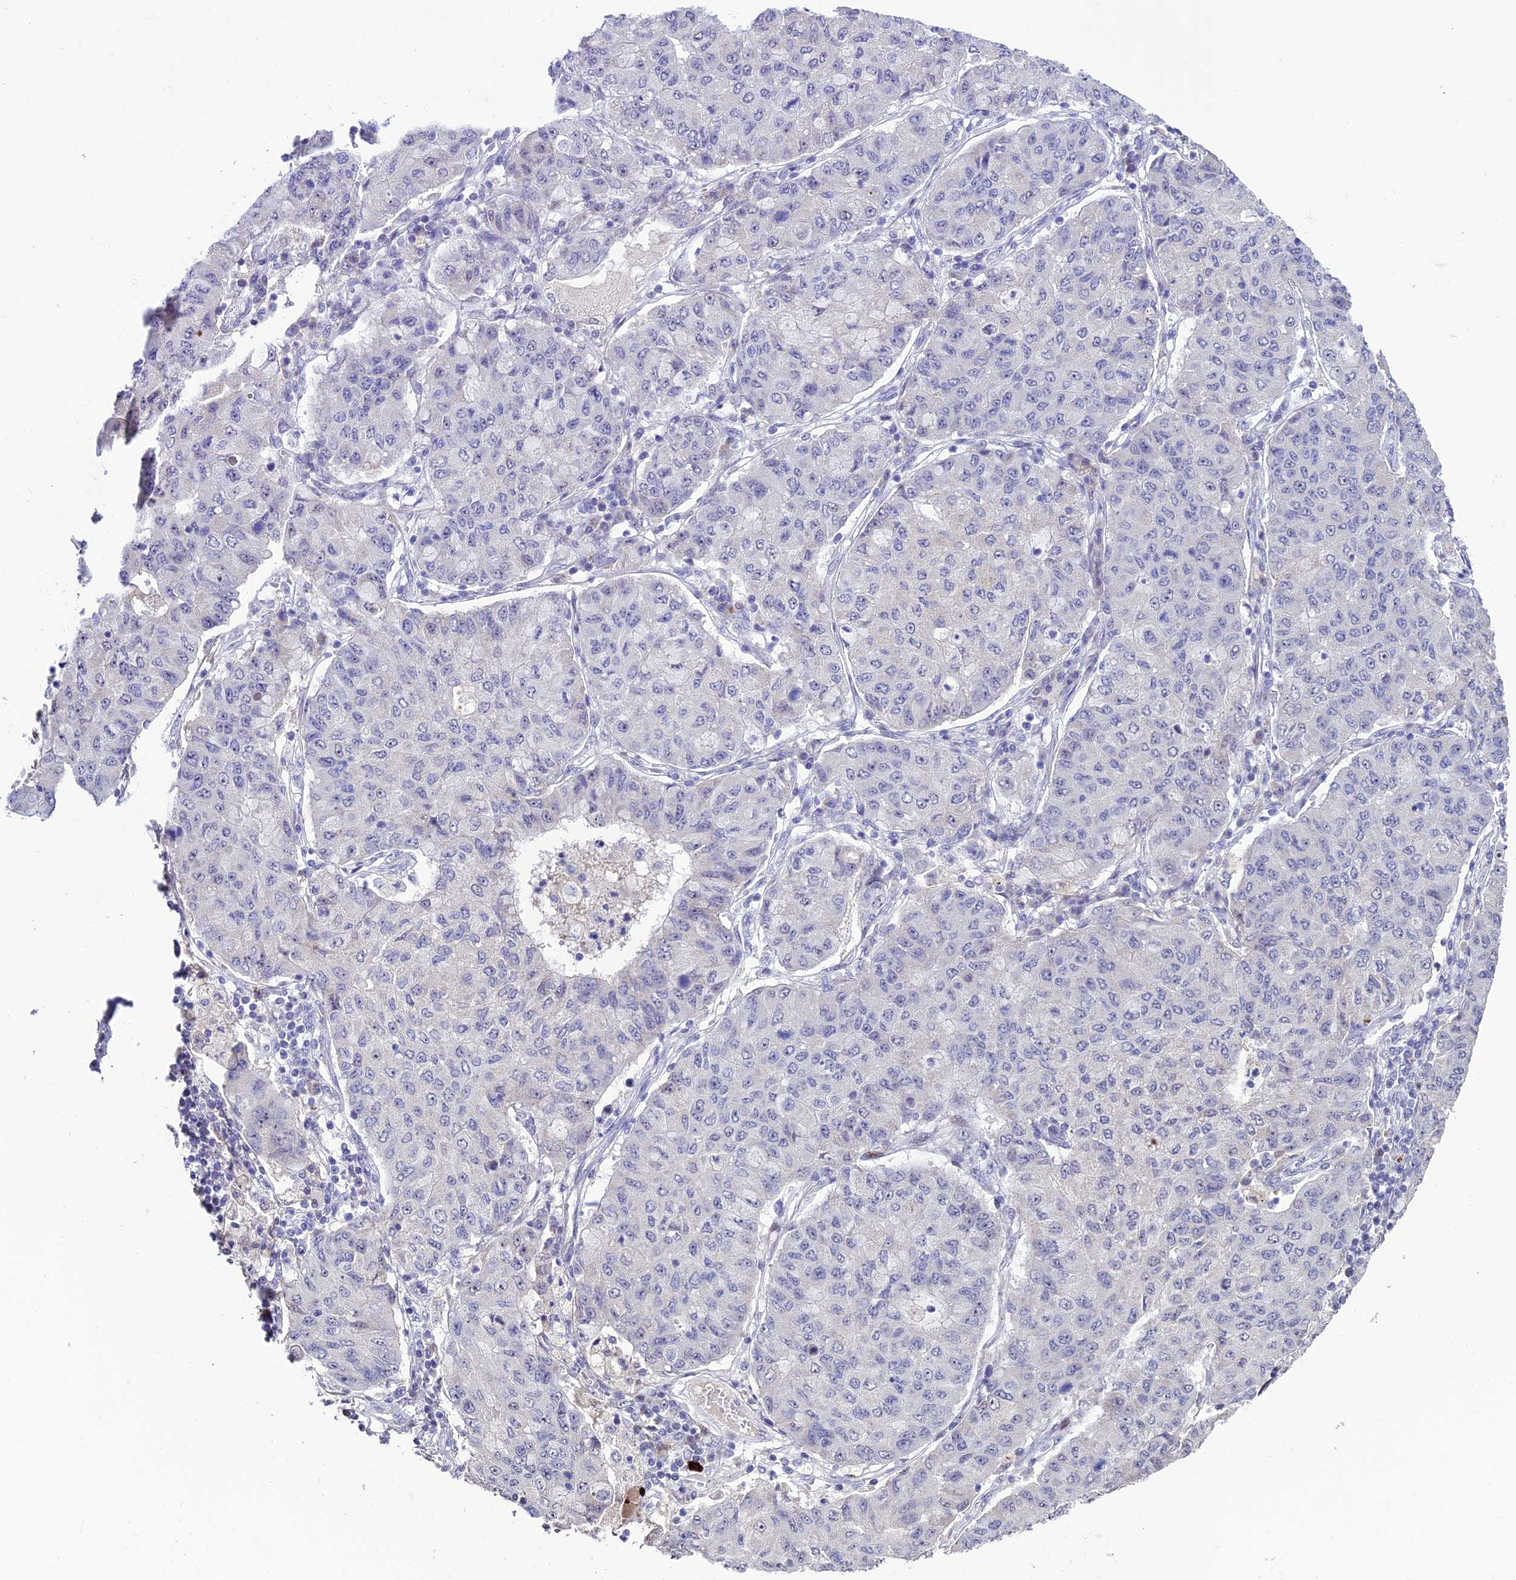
{"staining": {"intensity": "negative", "quantity": "none", "location": "none"}, "tissue": "lung cancer", "cell_type": "Tumor cells", "image_type": "cancer", "snomed": [{"axis": "morphology", "description": "Squamous cell carcinoma, NOS"}, {"axis": "topography", "description": "Lung"}], "caption": "Protein analysis of lung cancer (squamous cell carcinoma) shows no significant expression in tumor cells.", "gene": "SLC10A1", "patient": {"sex": "male", "age": 74}}